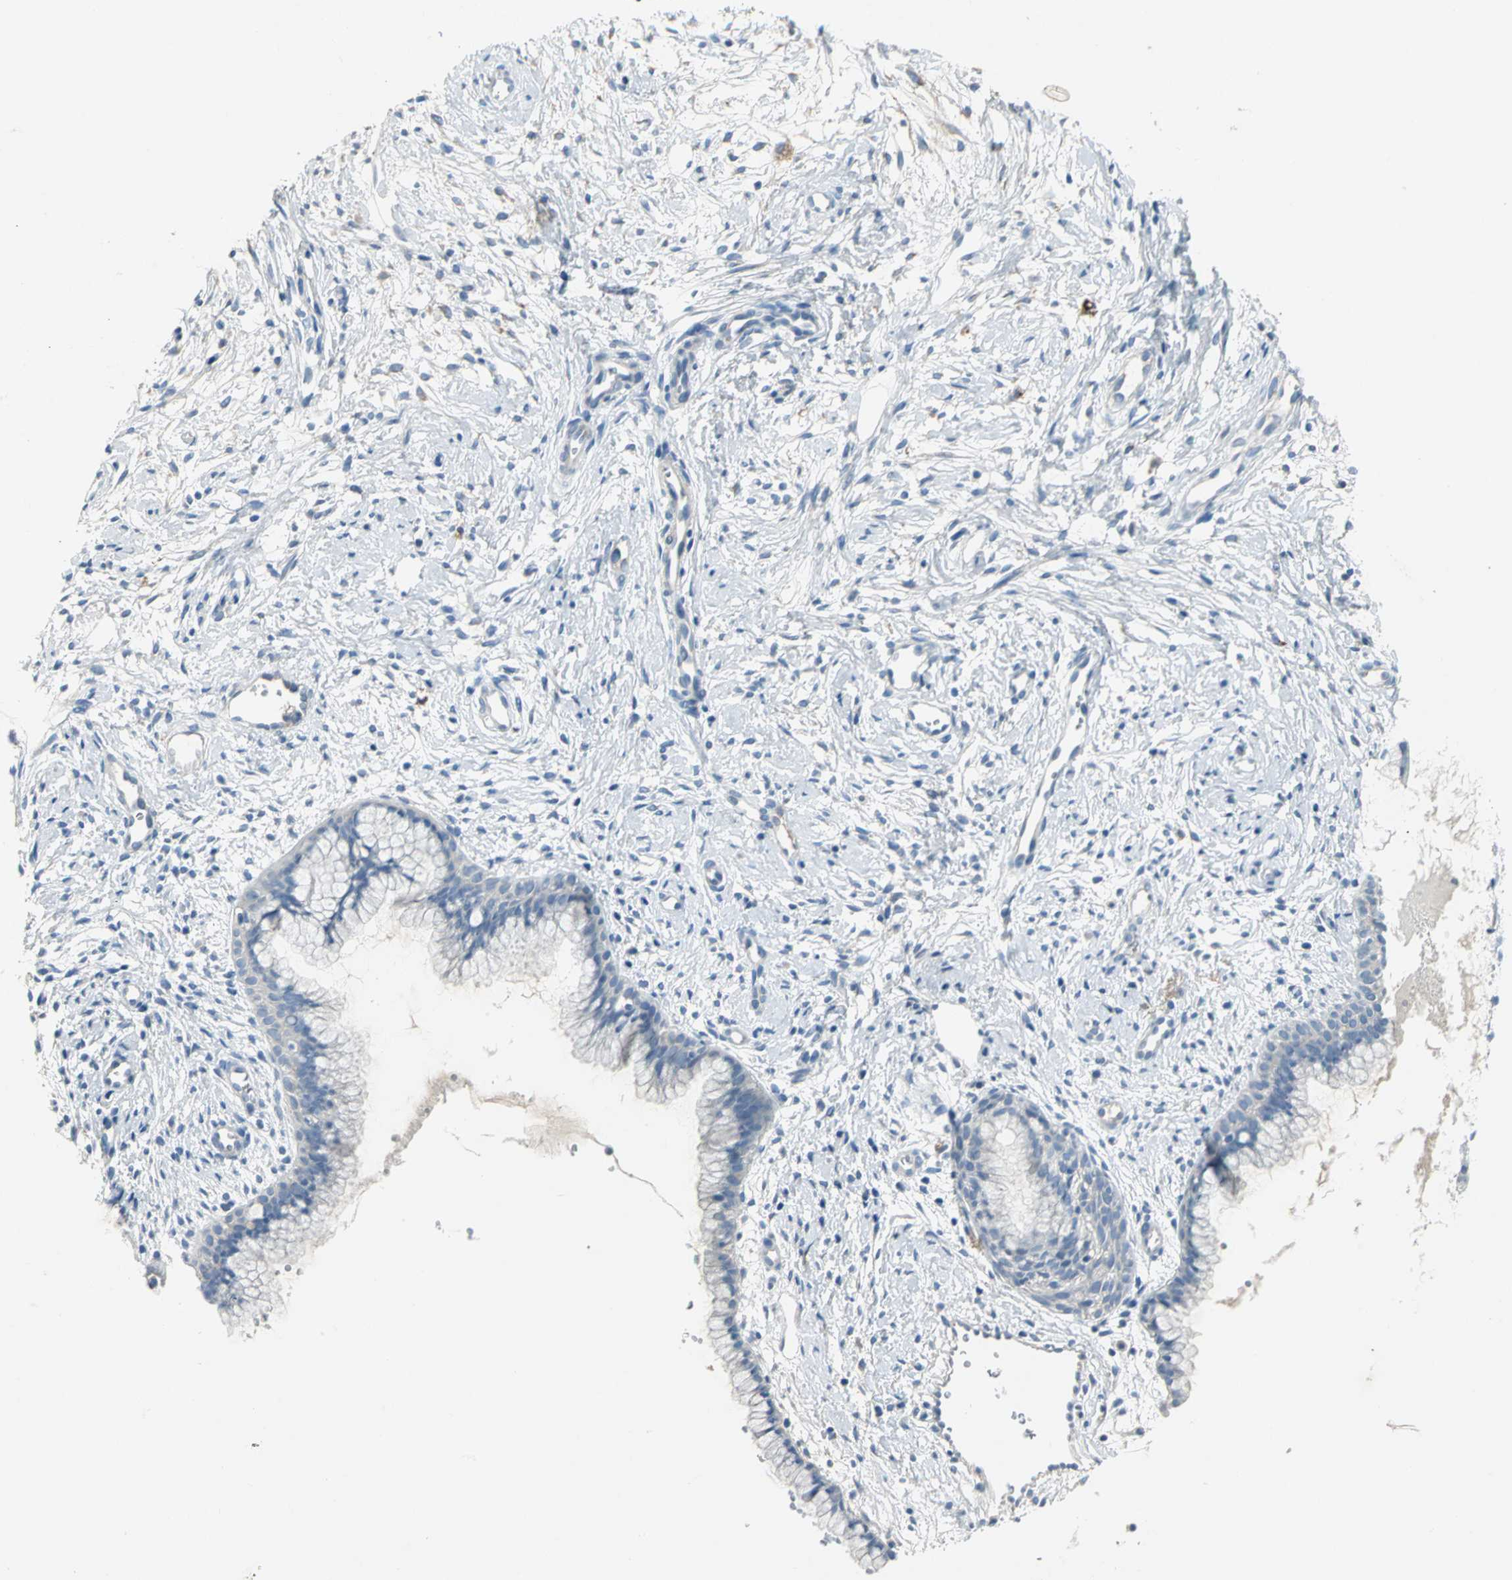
{"staining": {"intensity": "negative", "quantity": "none", "location": "none"}, "tissue": "cervix", "cell_type": "Glandular cells", "image_type": "normal", "snomed": [{"axis": "morphology", "description": "Normal tissue, NOS"}, {"axis": "topography", "description": "Cervix"}], "caption": "IHC photomicrograph of benign cervix stained for a protein (brown), which displays no positivity in glandular cells. (Immunohistochemistry, brightfield microscopy, high magnification).", "gene": "PTGDS", "patient": {"sex": "female", "age": 39}}